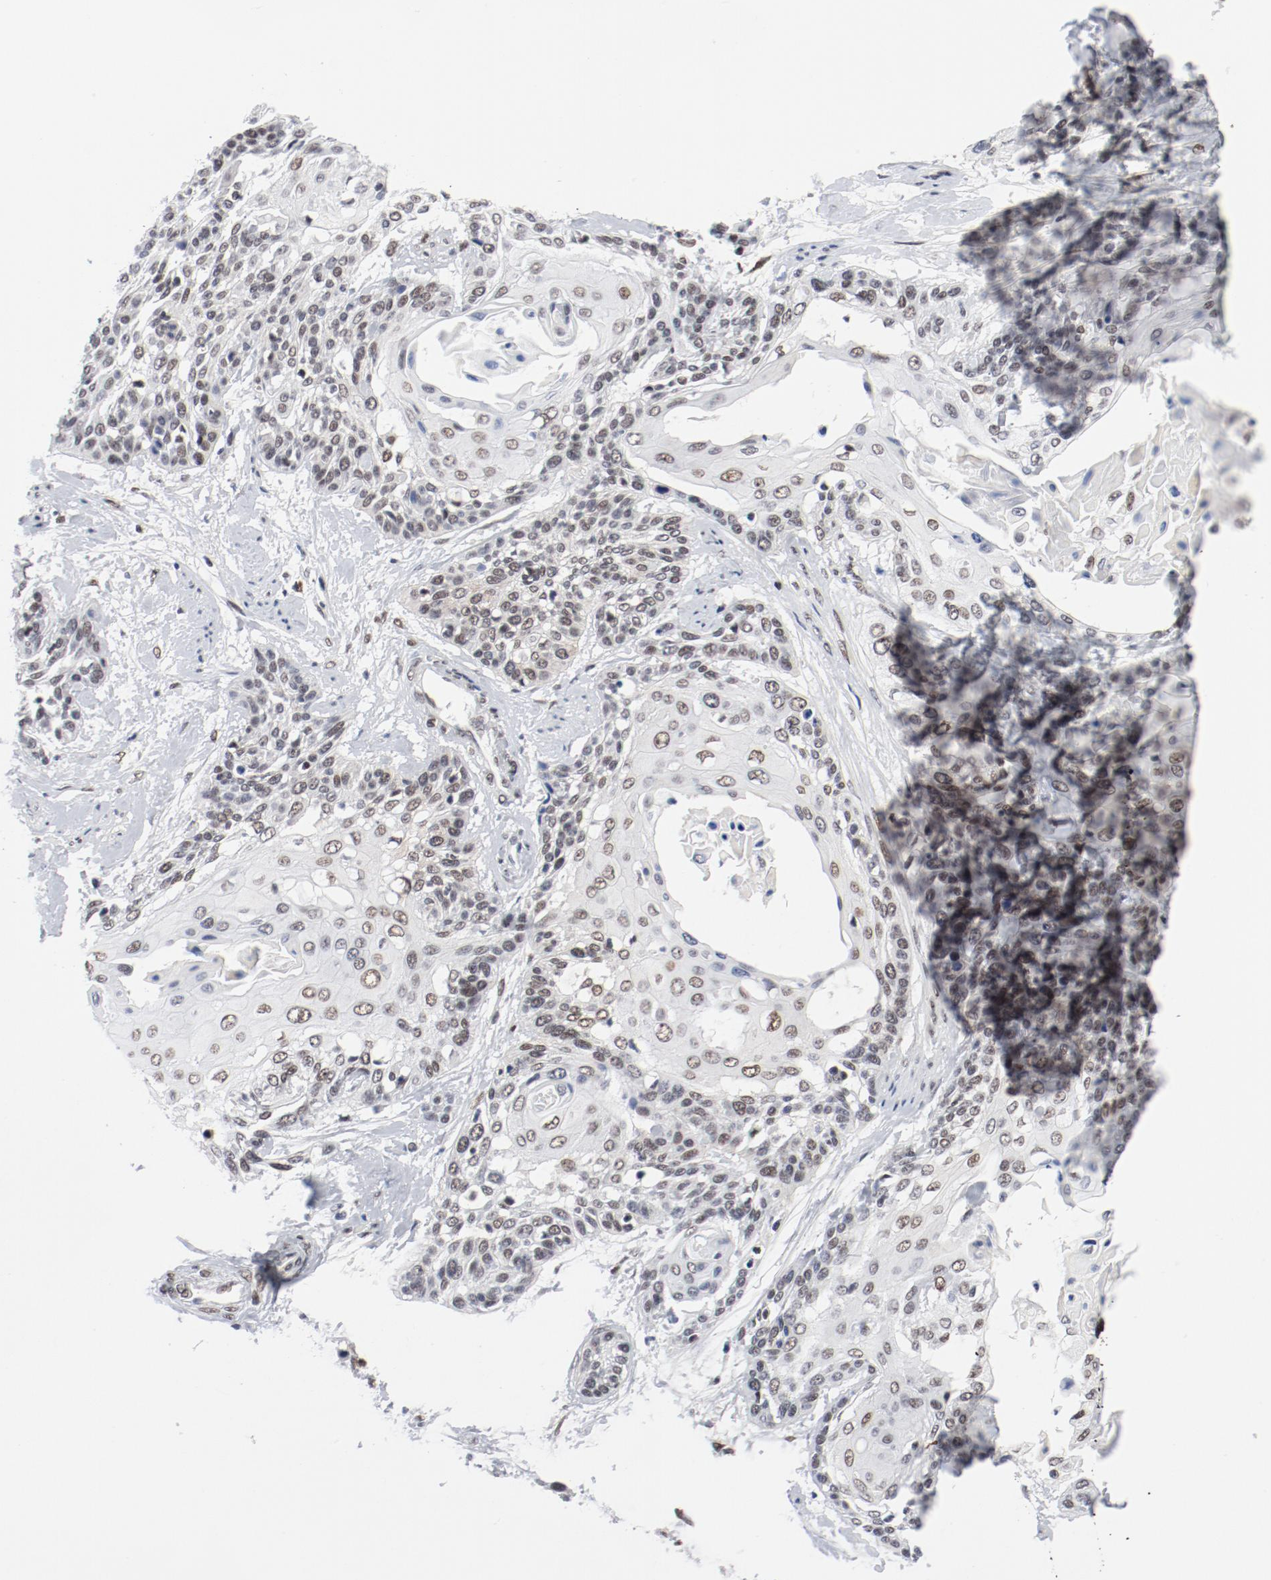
{"staining": {"intensity": "weak", "quantity": ">75%", "location": "nuclear"}, "tissue": "cervical cancer", "cell_type": "Tumor cells", "image_type": "cancer", "snomed": [{"axis": "morphology", "description": "Squamous cell carcinoma, NOS"}, {"axis": "topography", "description": "Cervix"}], "caption": "The image reveals immunohistochemical staining of cervical cancer. There is weak nuclear positivity is identified in about >75% of tumor cells.", "gene": "ARNT", "patient": {"sex": "female", "age": 57}}